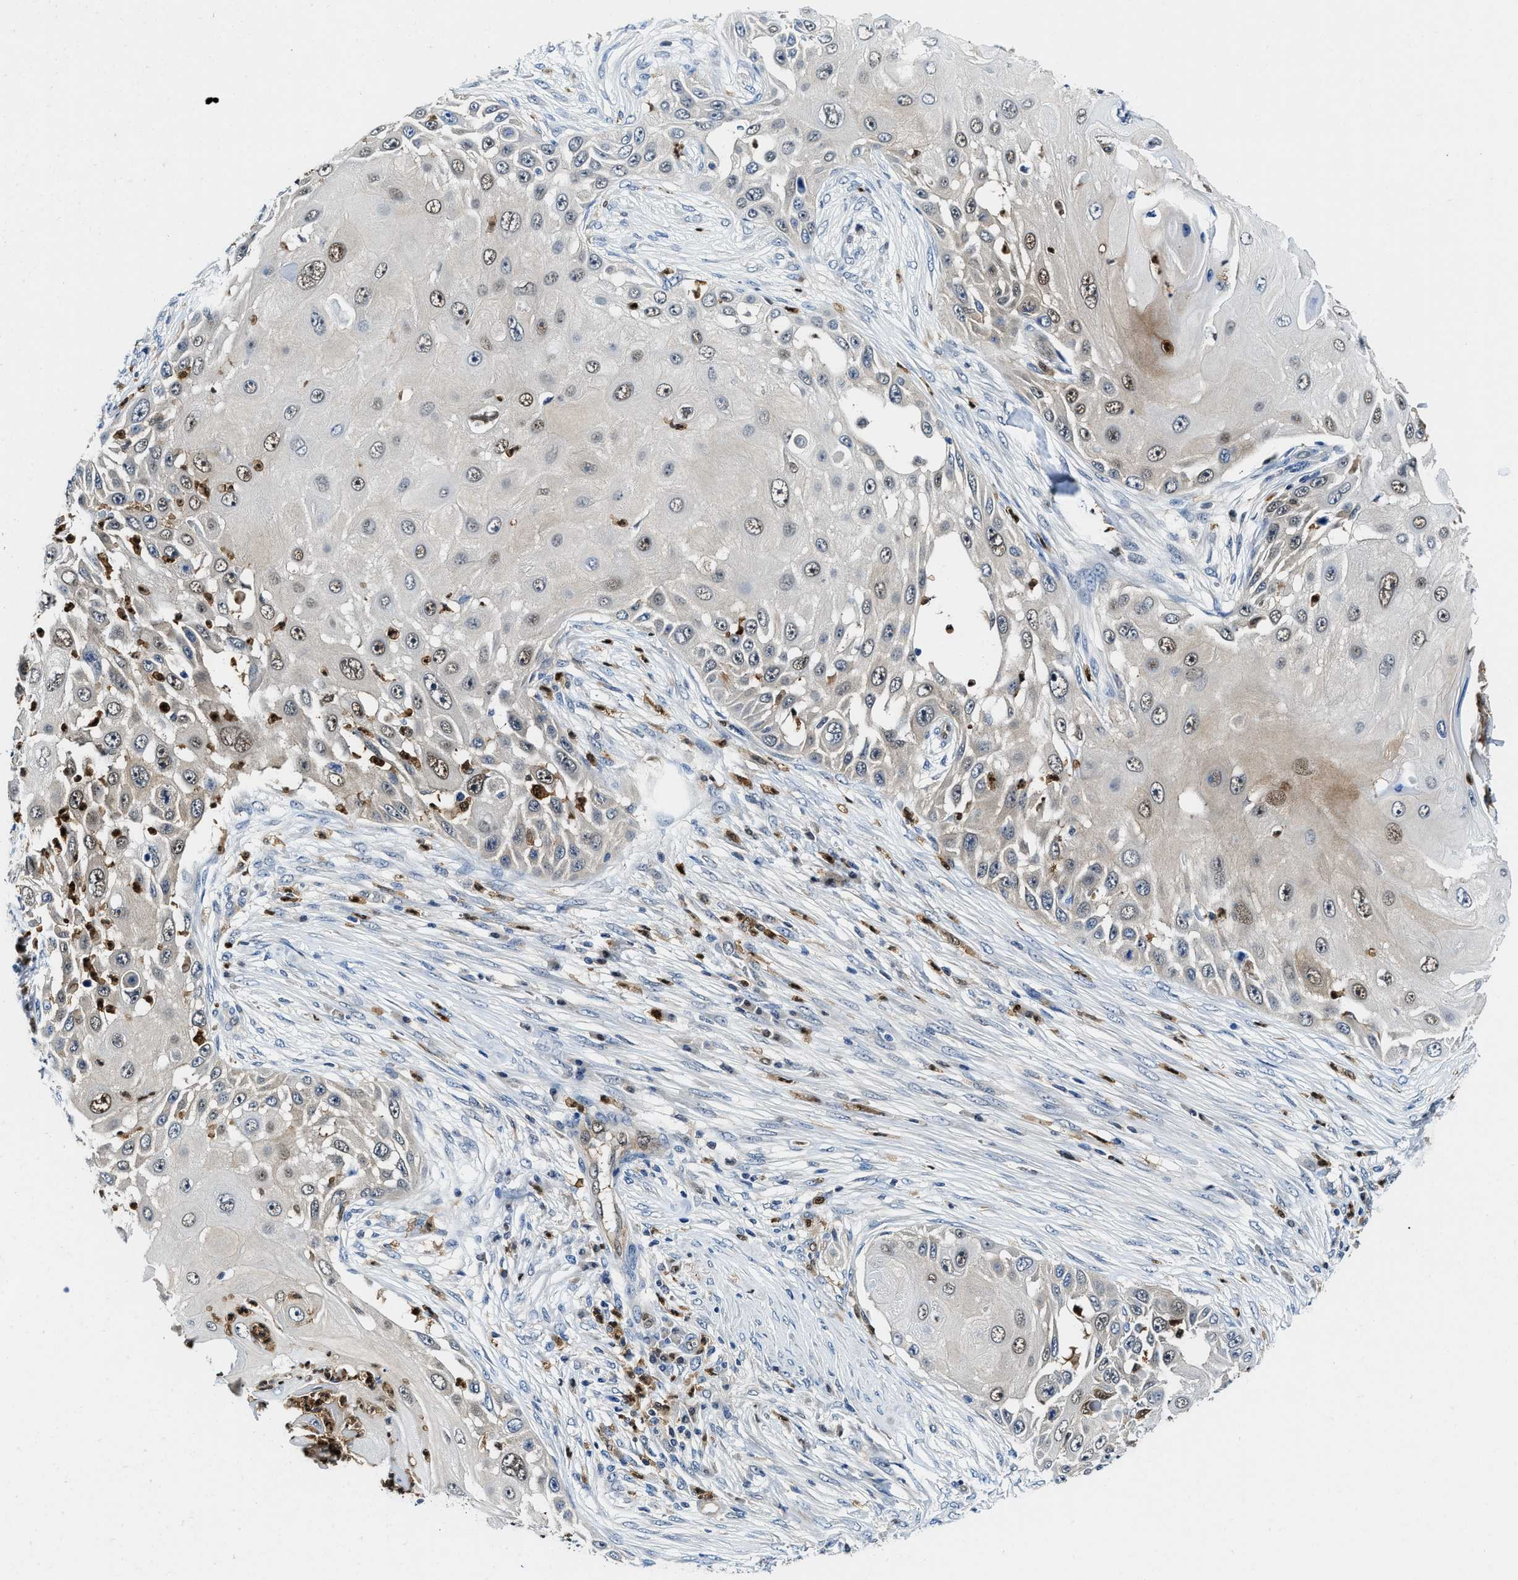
{"staining": {"intensity": "moderate", "quantity": "<25%", "location": "nuclear"}, "tissue": "skin cancer", "cell_type": "Tumor cells", "image_type": "cancer", "snomed": [{"axis": "morphology", "description": "Squamous cell carcinoma, NOS"}, {"axis": "topography", "description": "Skin"}], "caption": "Skin cancer stained for a protein reveals moderate nuclear positivity in tumor cells. (DAB IHC, brown staining for protein, blue staining for nuclei).", "gene": "LTA4H", "patient": {"sex": "female", "age": 44}}